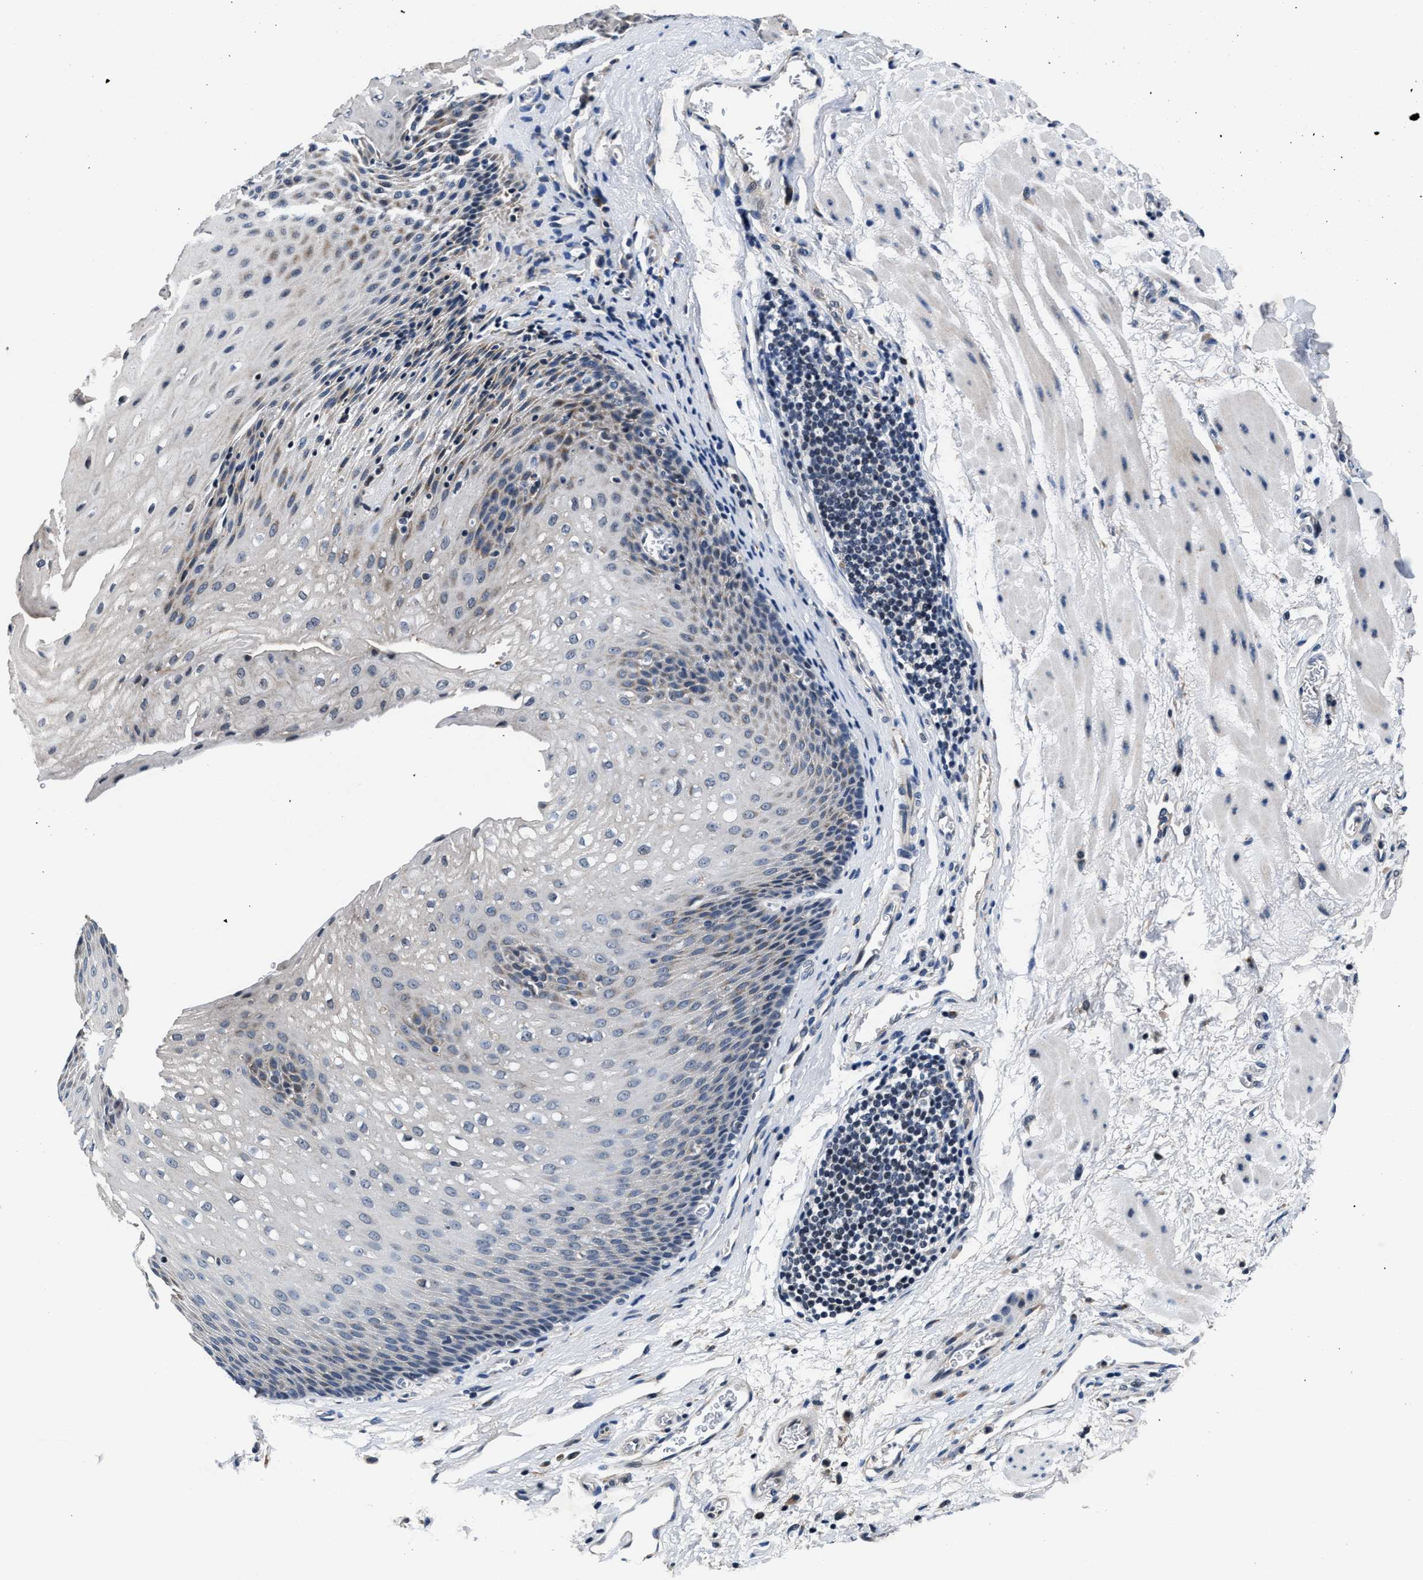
{"staining": {"intensity": "weak", "quantity": "<25%", "location": "cytoplasmic/membranous"}, "tissue": "esophagus", "cell_type": "Squamous epithelial cells", "image_type": "normal", "snomed": [{"axis": "morphology", "description": "Normal tissue, NOS"}, {"axis": "topography", "description": "Esophagus"}], "caption": "Immunohistochemistry photomicrograph of normal esophagus: esophagus stained with DAB displays no significant protein staining in squamous epithelial cells. Brightfield microscopy of immunohistochemistry (IHC) stained with DAB (brown) and hematoxylin (blue), captured at high magnification.", "gene": "TMEM53", "patient": {"sex": "male", "age": 48}}